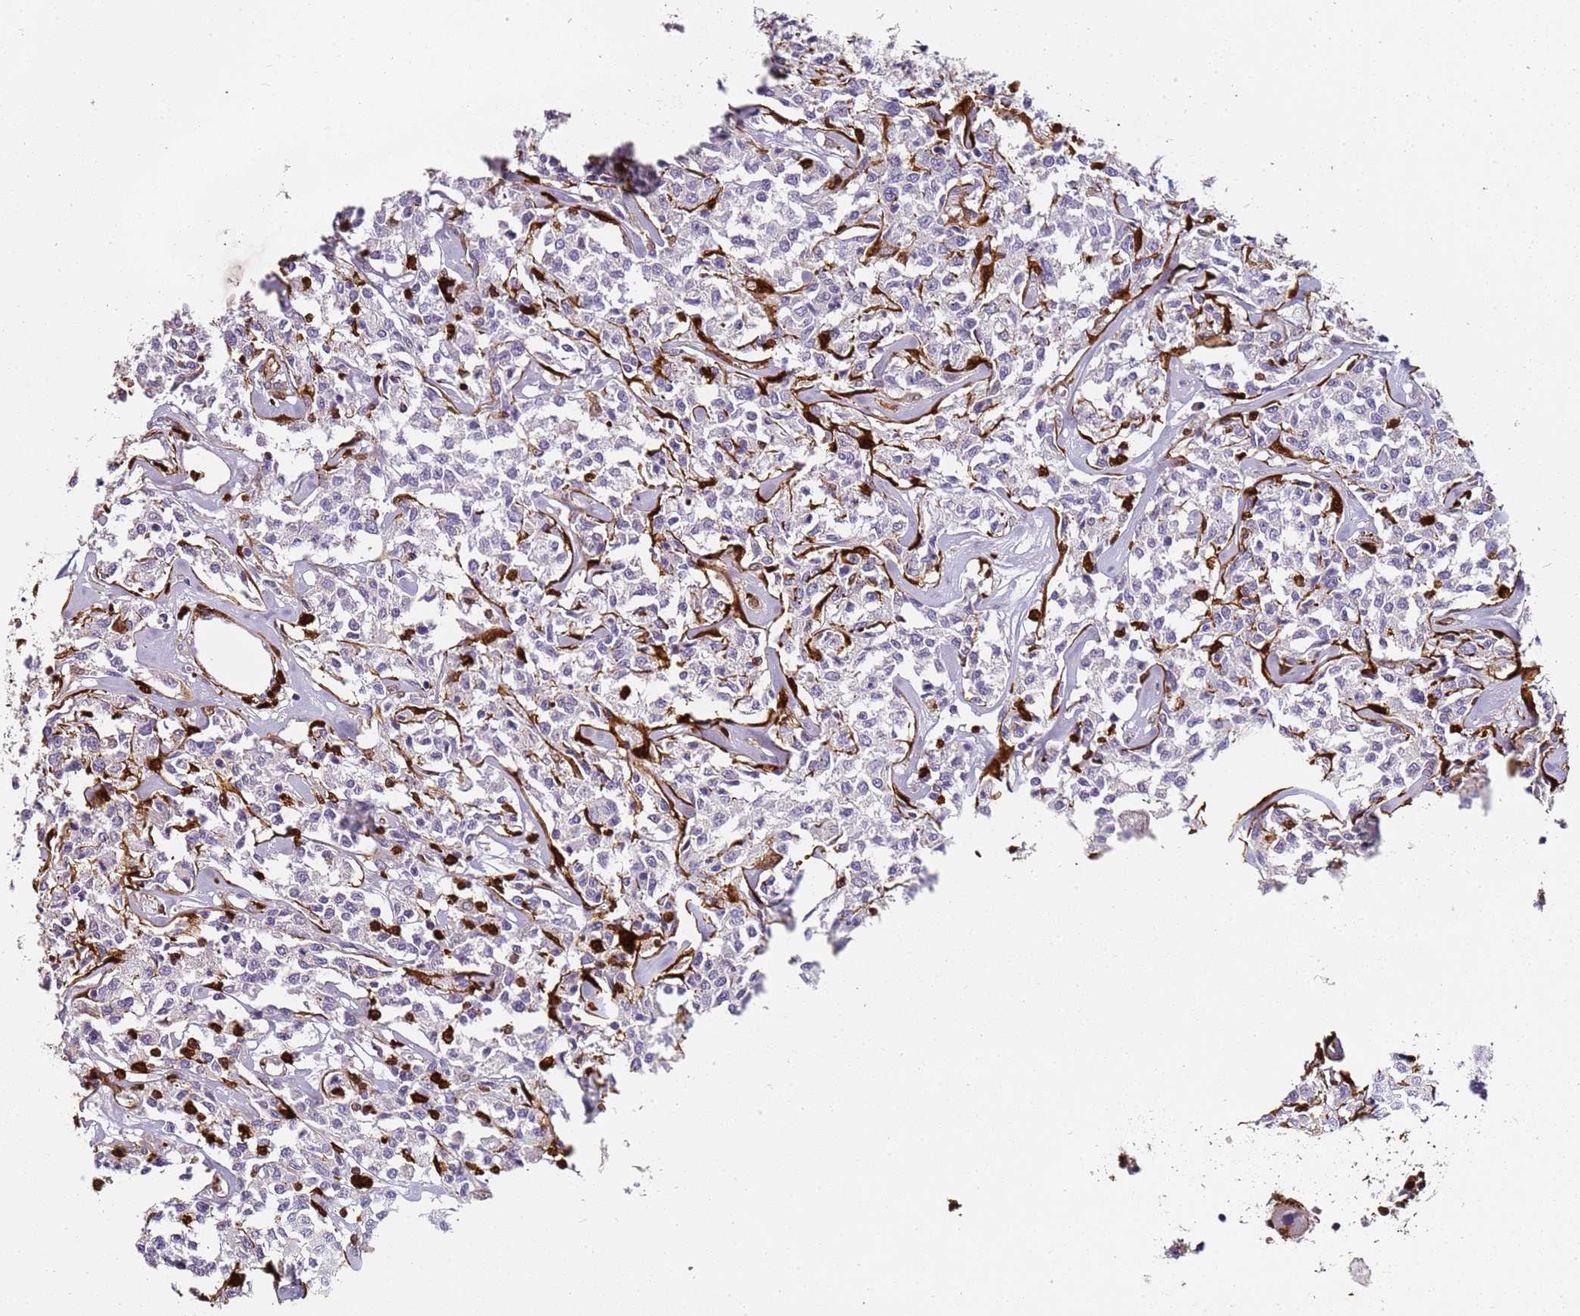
{"staining": {"intensity": "negative", "quantity": "none", "location": "none"}, "tissue": "lymphoma", "cell_type": "Tumor cells", "image_type": "cancer", "snomed": [{"axis": "morphology", "description": "Malignant lymphoma, non-Hodgkin's type, Low grade"}, {"axis": "topography", "description": "Small intestine"}], "caption": "Protein analysis of lymphoma displays no significant expression in tumor cells. (DAB IHC visualized using brightfield microscopy, high magnification).", "gene": "S100A4", "patient": {"sex": "female", "age": 59}}